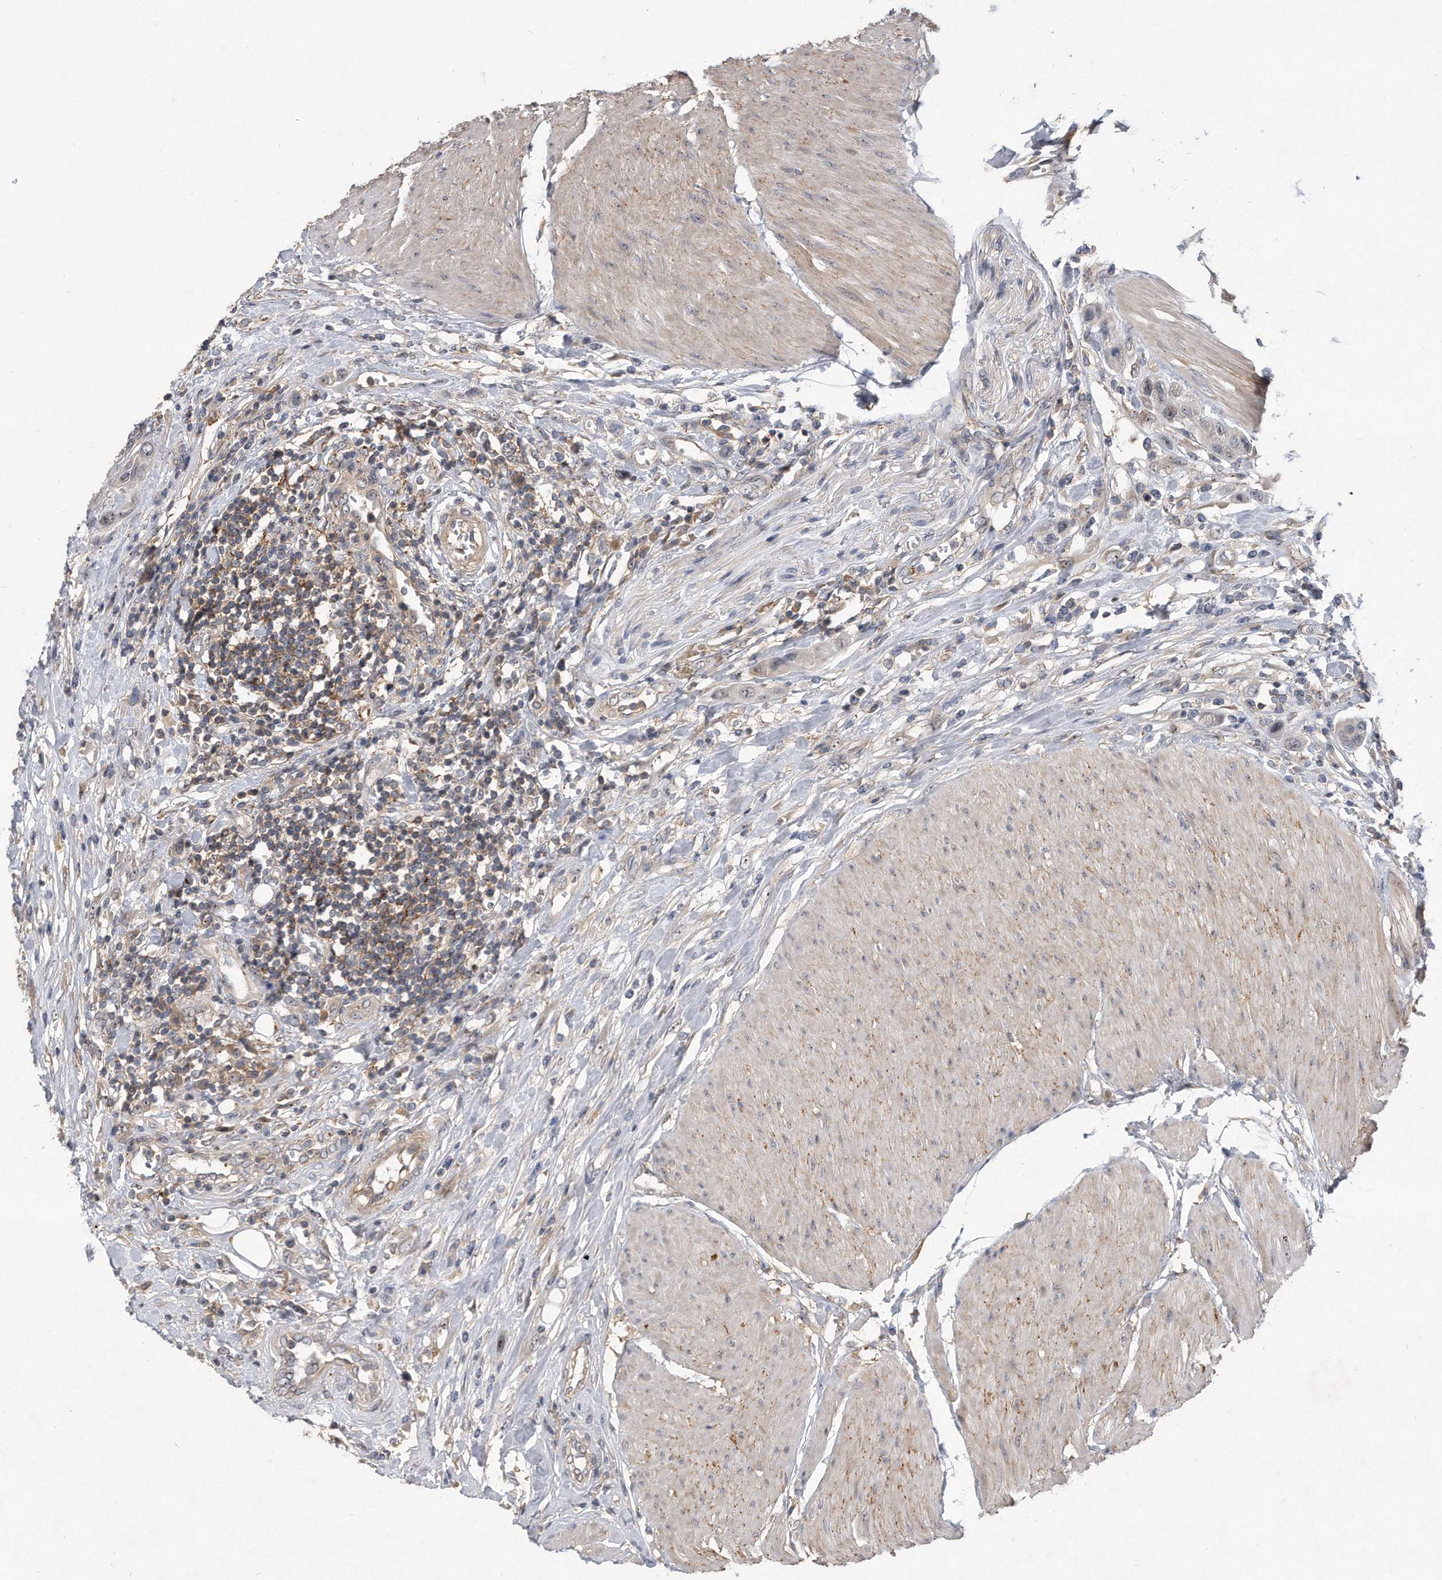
{"staining": {"intensity": "negative", "quantity": "none", "location": "none"}, "tissue": "urothelial cancer", "cell_type": "Tumor cells", "image_type": "cancer", "snomed": [{"axis": "morphology", "description": "Urothelial carcinoma, High grade"}, {"axis": "topography", "description": "Urinary bladder"}], "caption": "DAB immunohistochemical staining of human urothelial cancer demonstrates no significant staining in tumor cells. (Immunohistochemistry (ihc), brightfield microscopy, high magnification).", "gene": "PGBD2", "patient": {"sex": "male", "age": 50}}